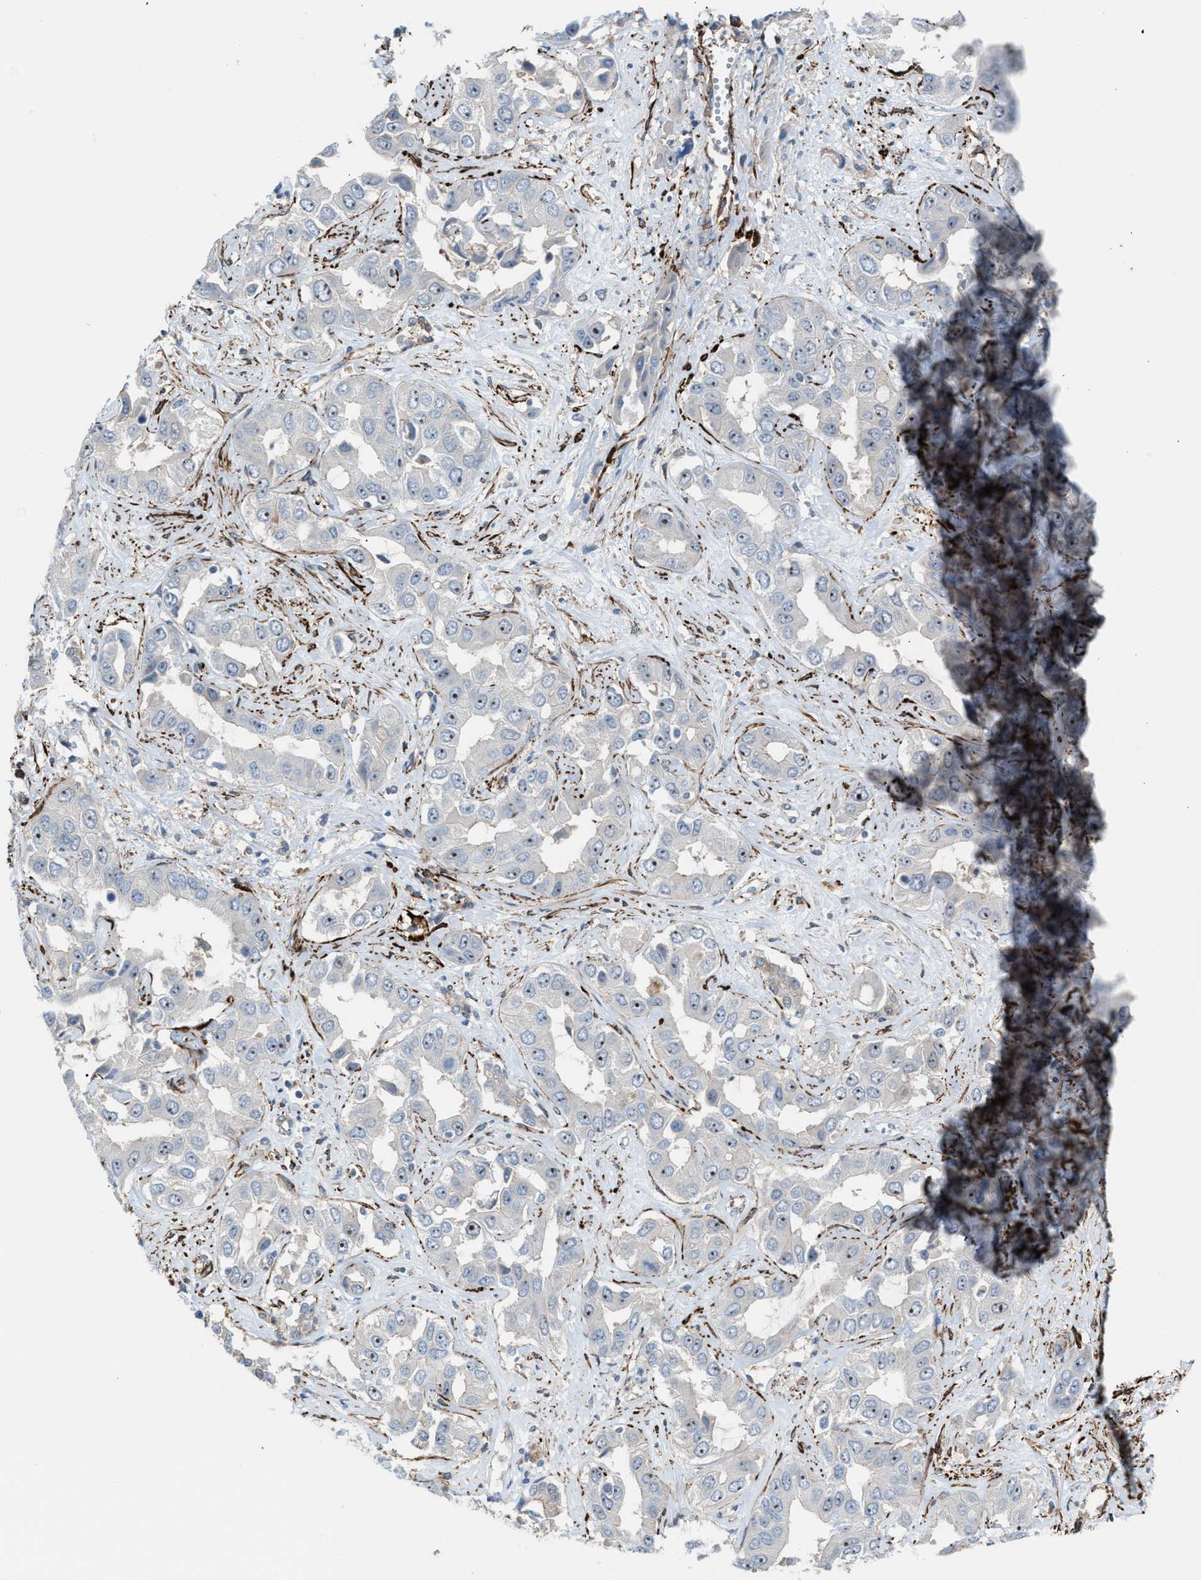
{"staining": {"intensity": "moderate", "quantity": "<25%", "location": "nuclear"}, "tissue": "liver cancer", "cell_type": "Tumor cells", "image_type": "cancer", "snomed": [{"axis": "morphology", "description": "Cholangiocarcinoma"}, {"axis": "topography", "description": "Liver"}], "caption": "The image reveals immunohistochemical staining of liver cancer. There is moderate nuclear positivity is present in about <25% of tumor cells.", "gene": "NQO2", "patient": {"sex": "female", "age": 52}}